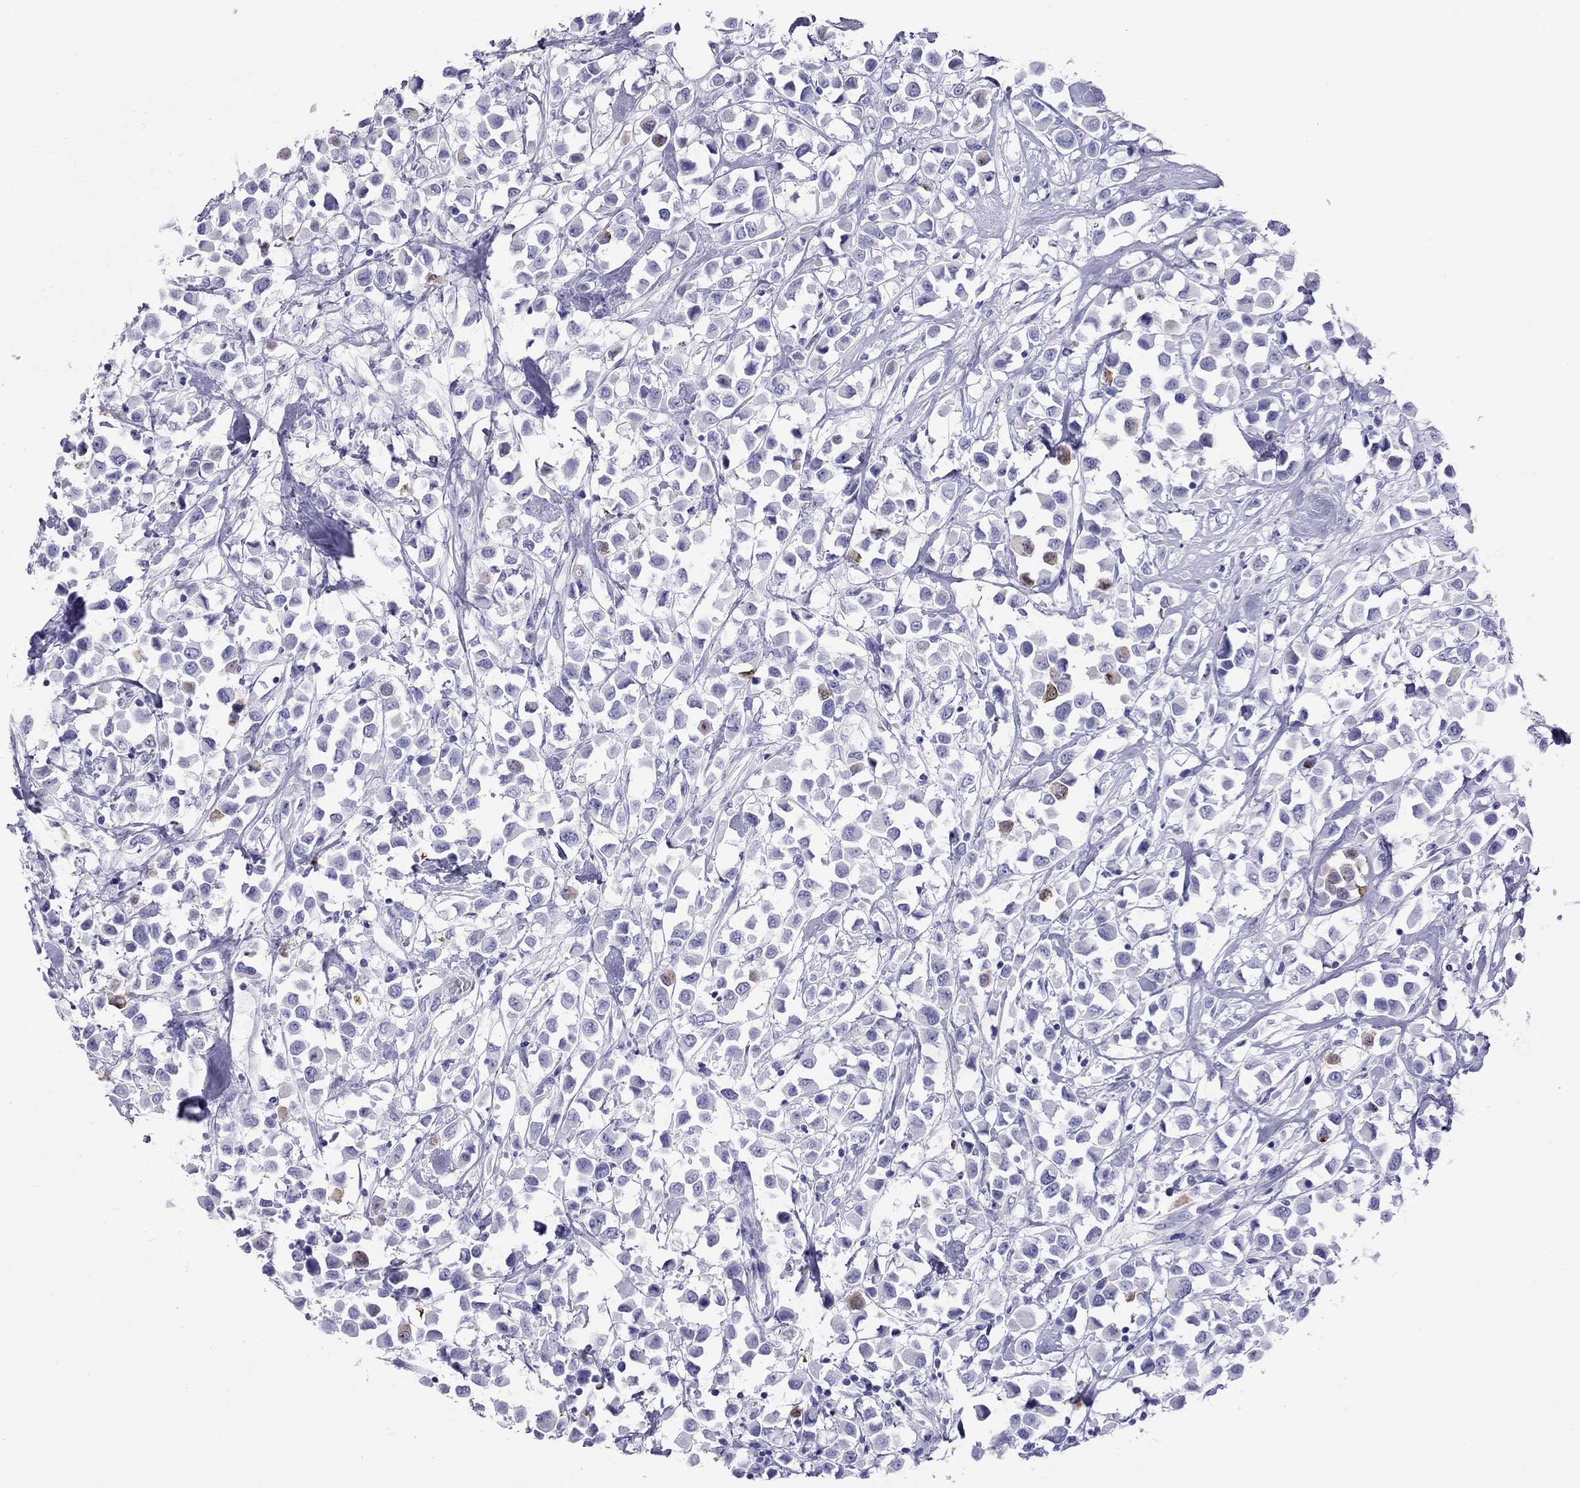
{"staining": {"intensity": "negative", "quantity": "none", "location": "none"}, "tissue": "breast cancer", "cell_type": "Tumor cells", "image_type": "cancer", "snomed": [{"axis": "morphology", "description": "Duct carcinoma"}, {"axis": "topography", "description": "Breast"}], "caption": "A micrograph of human invasive ductal carcinoma (breast) is negative for staining in tumor cells. The staining is performed using DAB brown chromogen with nuclei counter-stained in using hematoxylin.", "gene": "SLAMF1", "patient": {"sex": "female", "age": 61}}